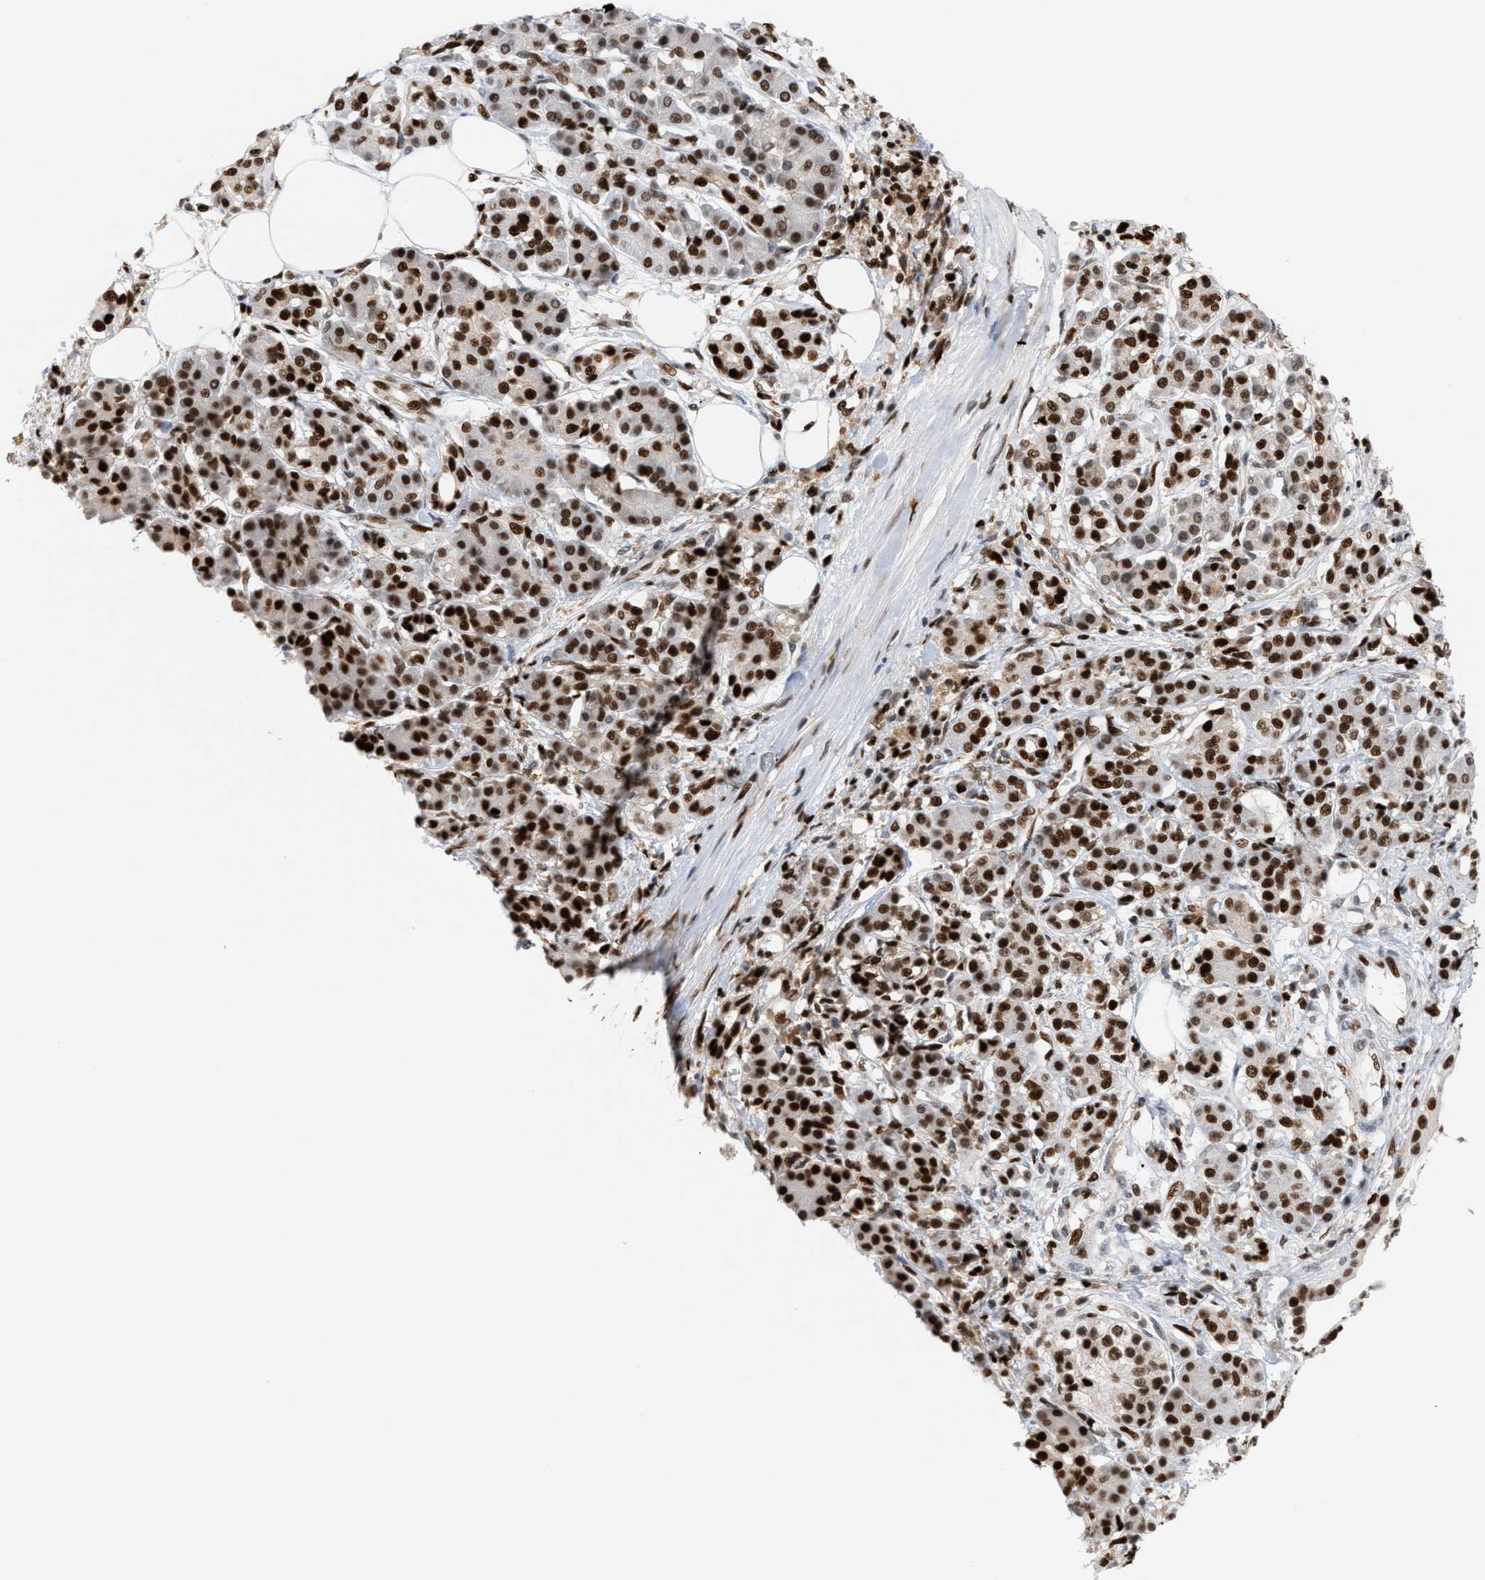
{"staining": {"intensity": "strong", "quantity": ">75%", "location": "nuclear"}, "tissue": "pancreatic cancer", "cell_type": "Tumor cells", "image_type": "cancer", "snomed": [{"axis": "morphology", "description": "Adenocarcinoma, NOS"}, {"axis": "topography", "description": "Pancreas"}], "caption": "Pancreatic adenocarcinoma stained with a protein marker displays strong staining in tumor cells.", "gene": "RNASEK-C17orf49", "patient": {"sex": "female", "age": 56}}